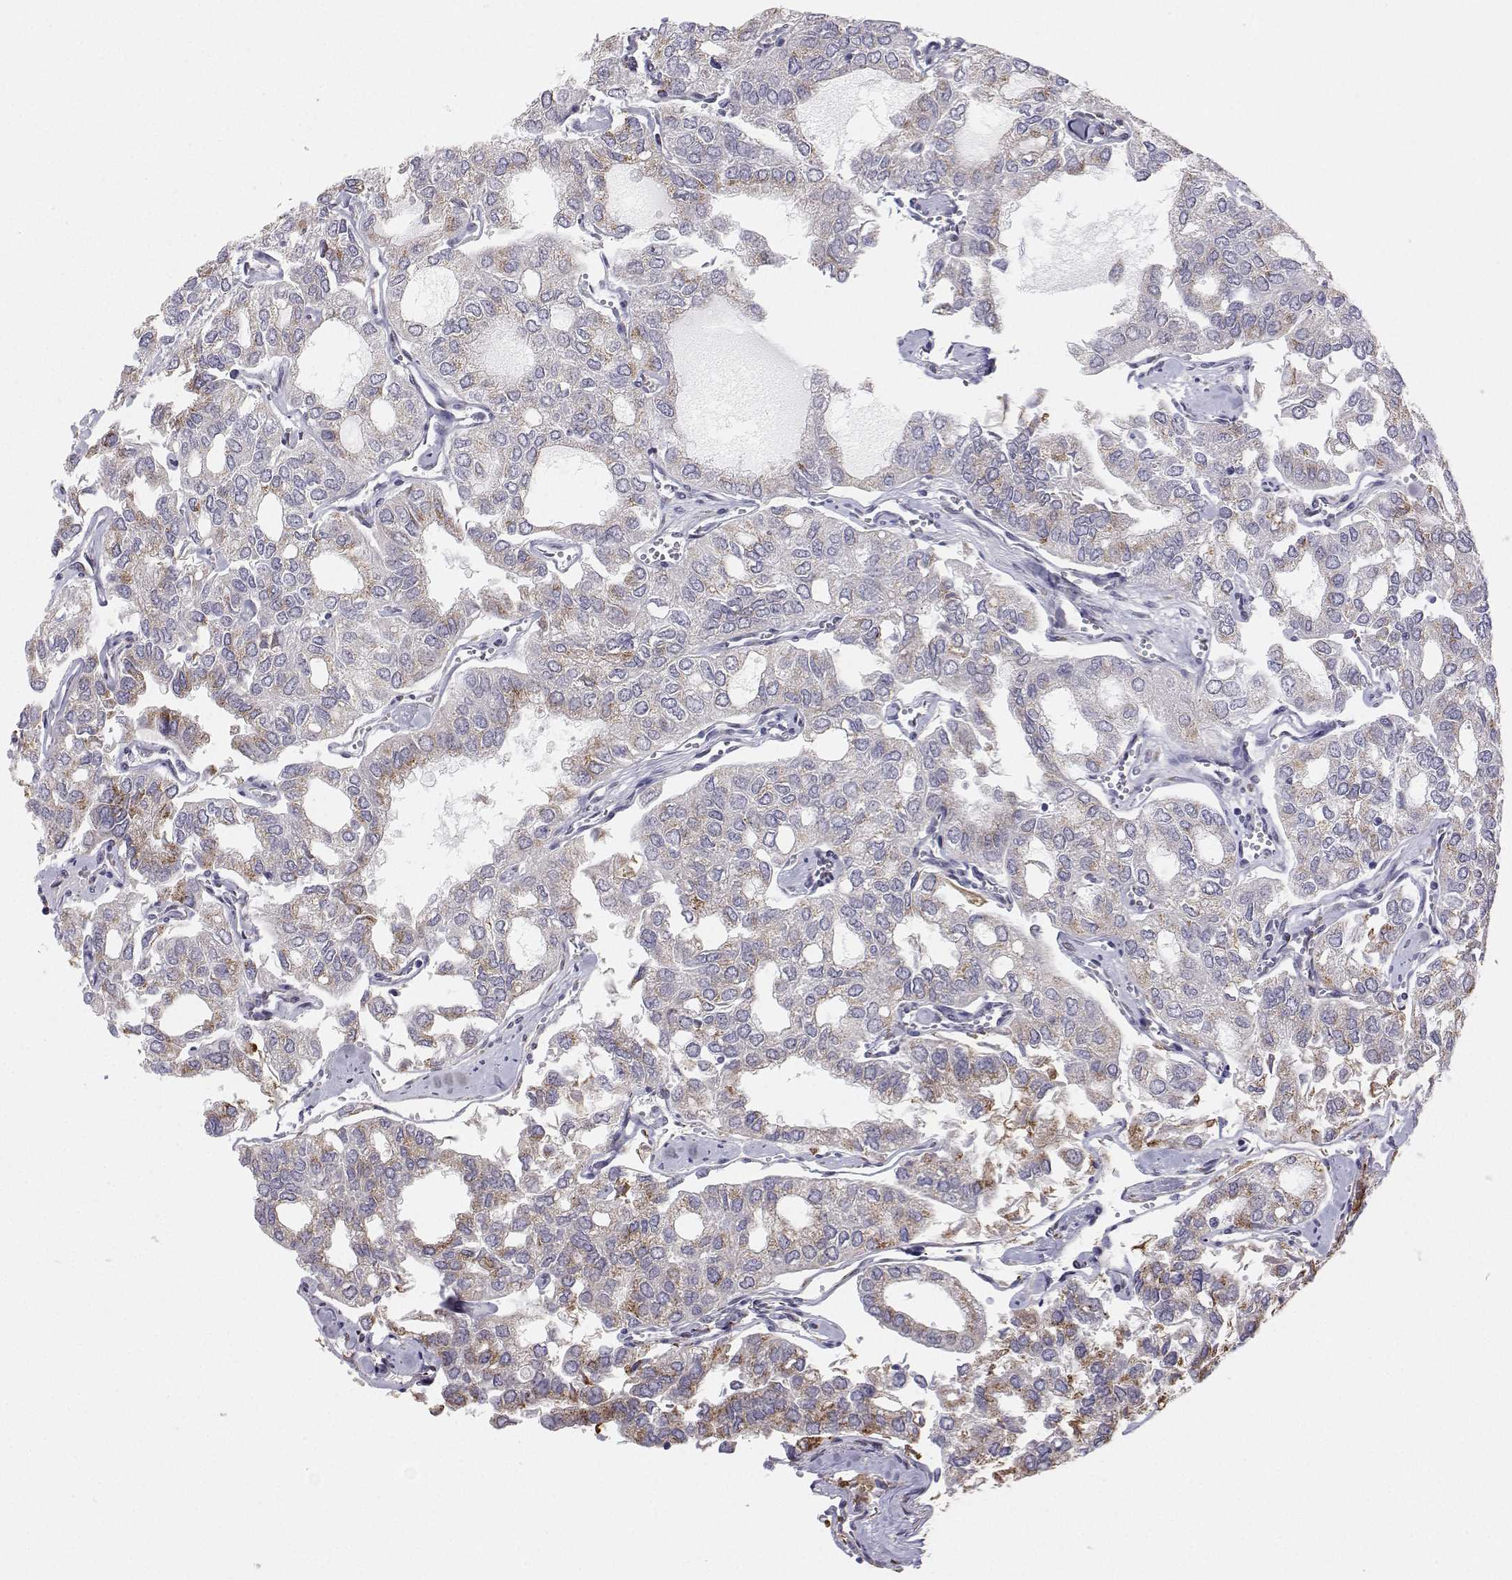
{"staining": {"intensity": "weak", "quantity": "<25%", "location": "cytoplasmic/membranous"}, "tissue": "thyroid cancer", "cell_type": "Tumor cells", "image_type": "cancer", "snomed": [{"axis": "morphology", "description": "Follicular adenoma carcinoma, NOS"}, {"axis": "topography", "description": "Thyroid gland"}], "caption": "Immunohistochemistry (IHC) of human thyroid cancer (follicular adenoma carcinoma) displays no expression in tumor cells.", "gene": "STARD13", "patient": {"sex": "male", "age": 75}}